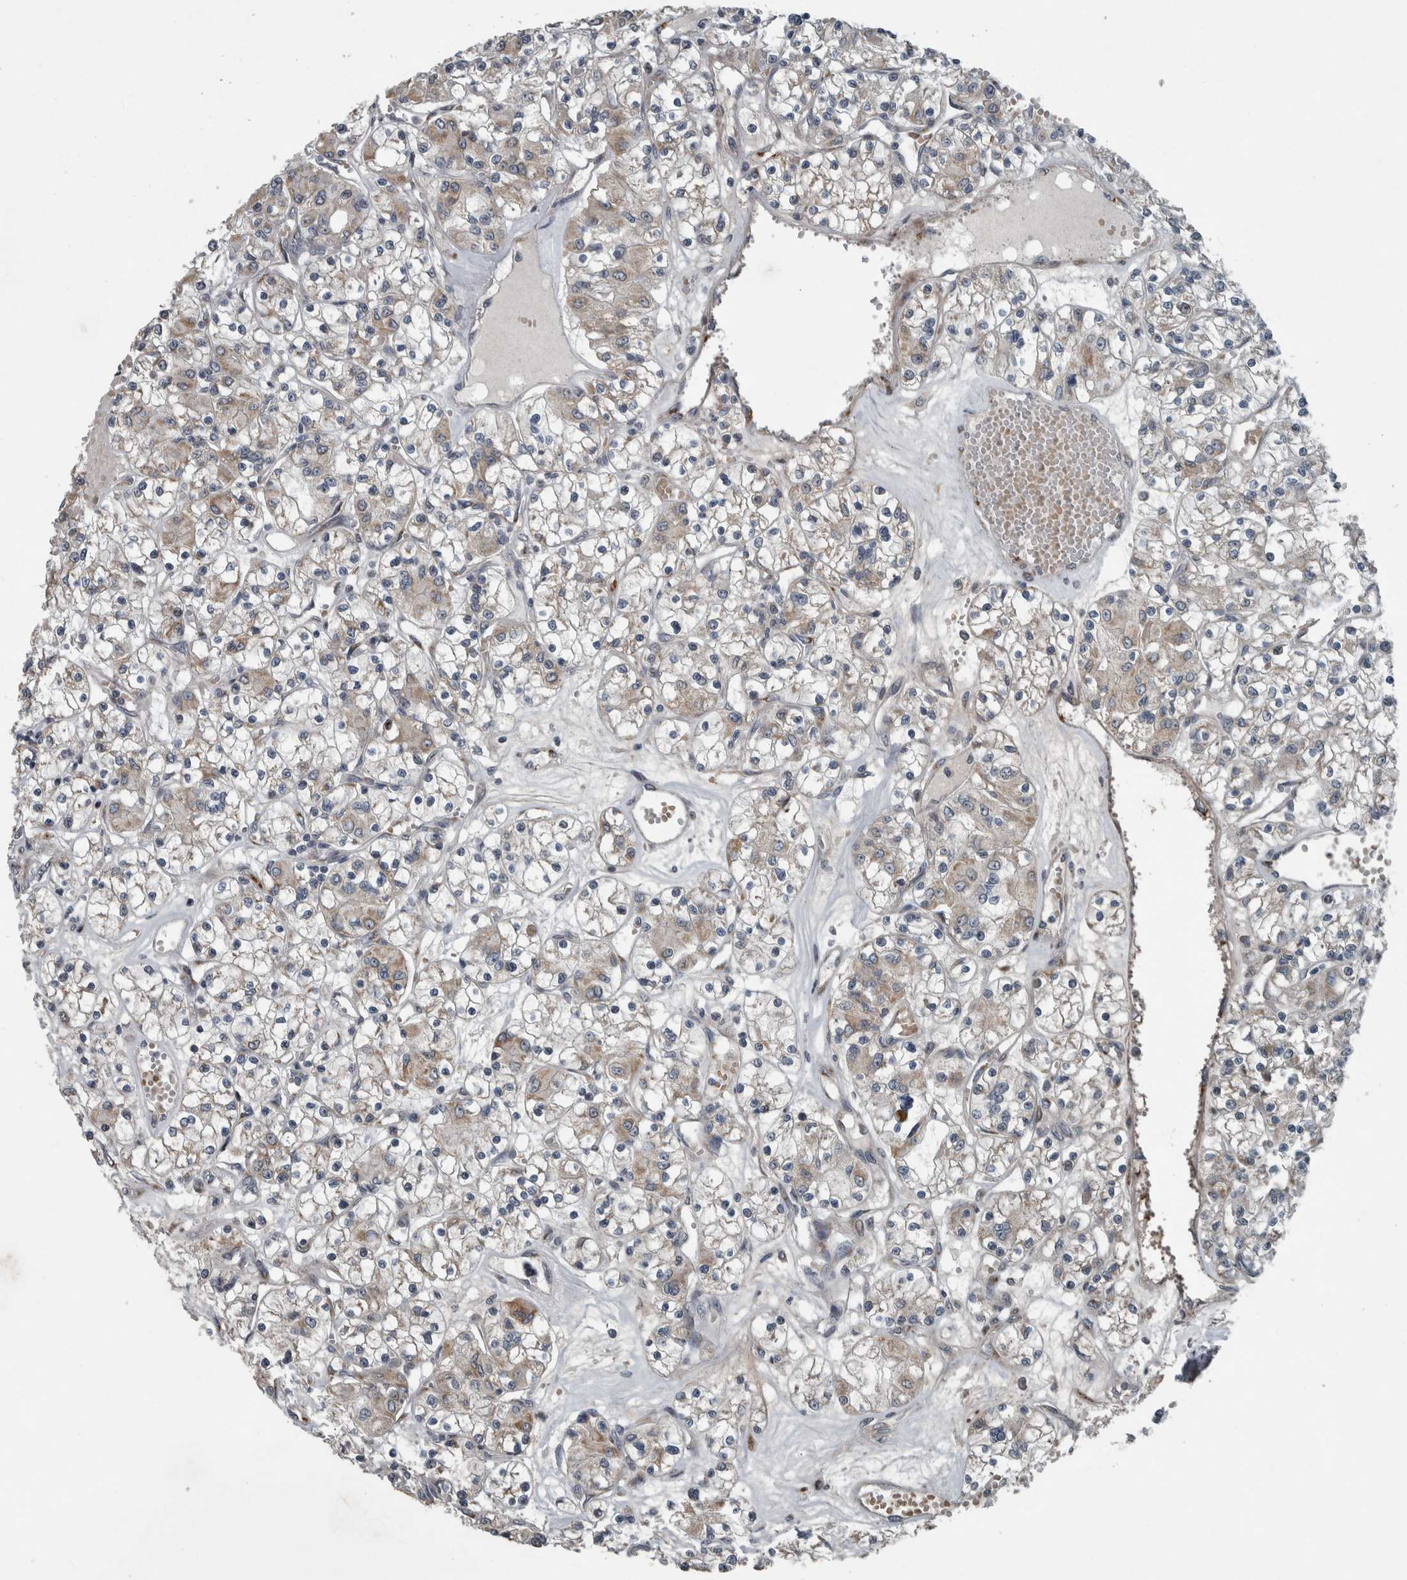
{"staining": {"intensity": "moderate", "quantity": "25%-75%", "location": "cytoplasmic/membranous"}, "tissue": "renal cancer", "cell_type": "Tumor cells", "image_type": "cancer", "snomed": [{"axis": "morphology", "description": "Adenocarcinoma, NOS"}, {"axis": "topography", "description": "Kidney"}], "caption": "DAB immunohistochemical staining of human renal adenocarcinoma displays moderate cytoplasmic/membranous protein staining in approximately 25%-75% of tumor cells.", "gene": "ZNF345", "patient": {"sex": "female", "age": 59}}